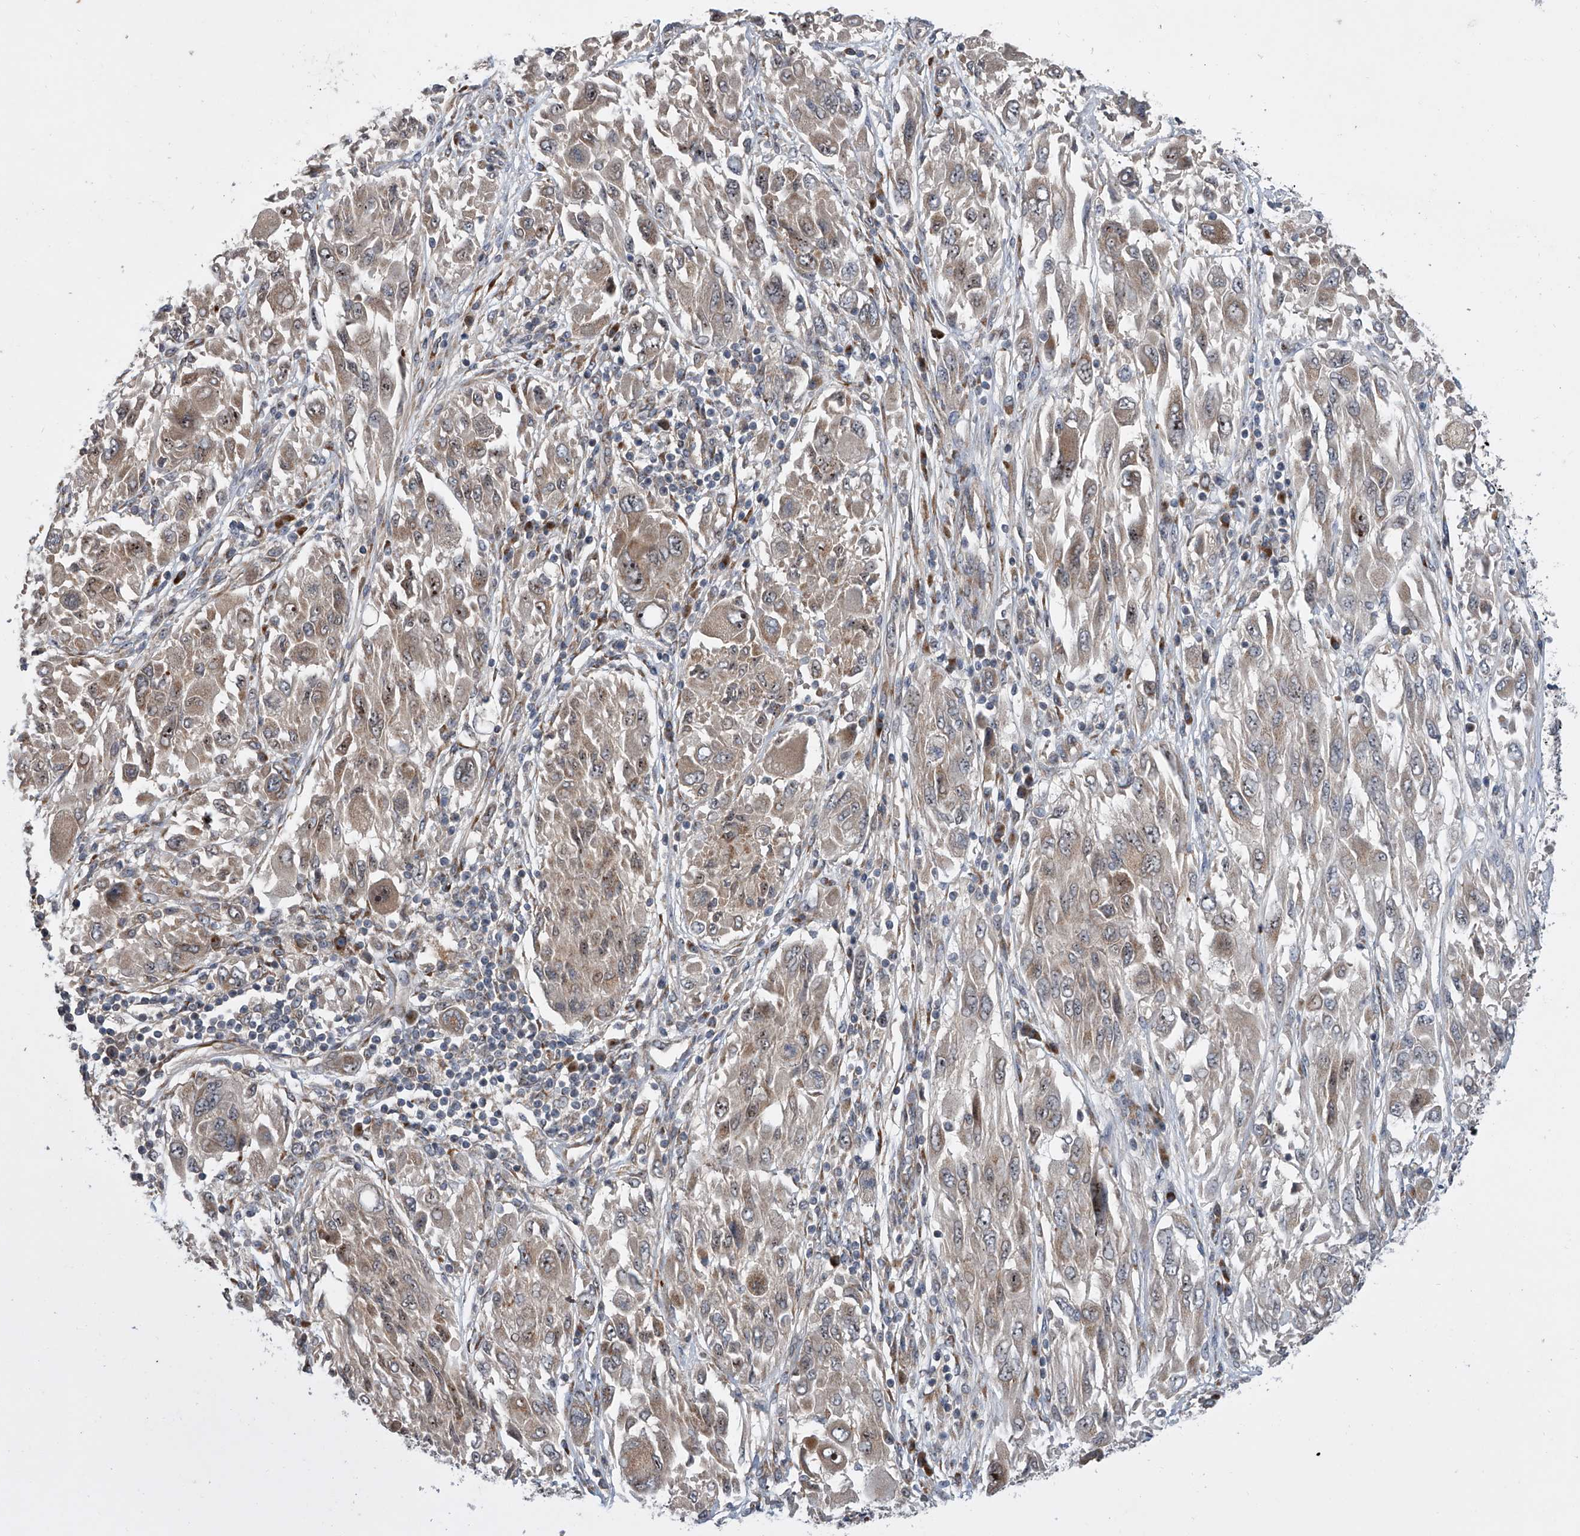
{"staining": {"intensity": "weak", "quantity": ">75%", "location": "cytoplasmic/membranous"}, "tissue": "melanoma", "cell_type": "Tumor cells", "image_type": "cancer", "snomed": [{"axis": "morphology", "description": "Malignant melanoma, NOS"}, {"axis": "topography", "description": "Skin"}], "caption": "Immunohistochemical staining of human malignant melanoma exhibits low levels of weak cytoplasmic/membranous protein expression in approximately >75% of tumor cells. (brown staining indicates protein expression, while blue staining denotes nuclei).", "gene": "DLGAP2", "patient": {"sex": "female", "age": 91}}